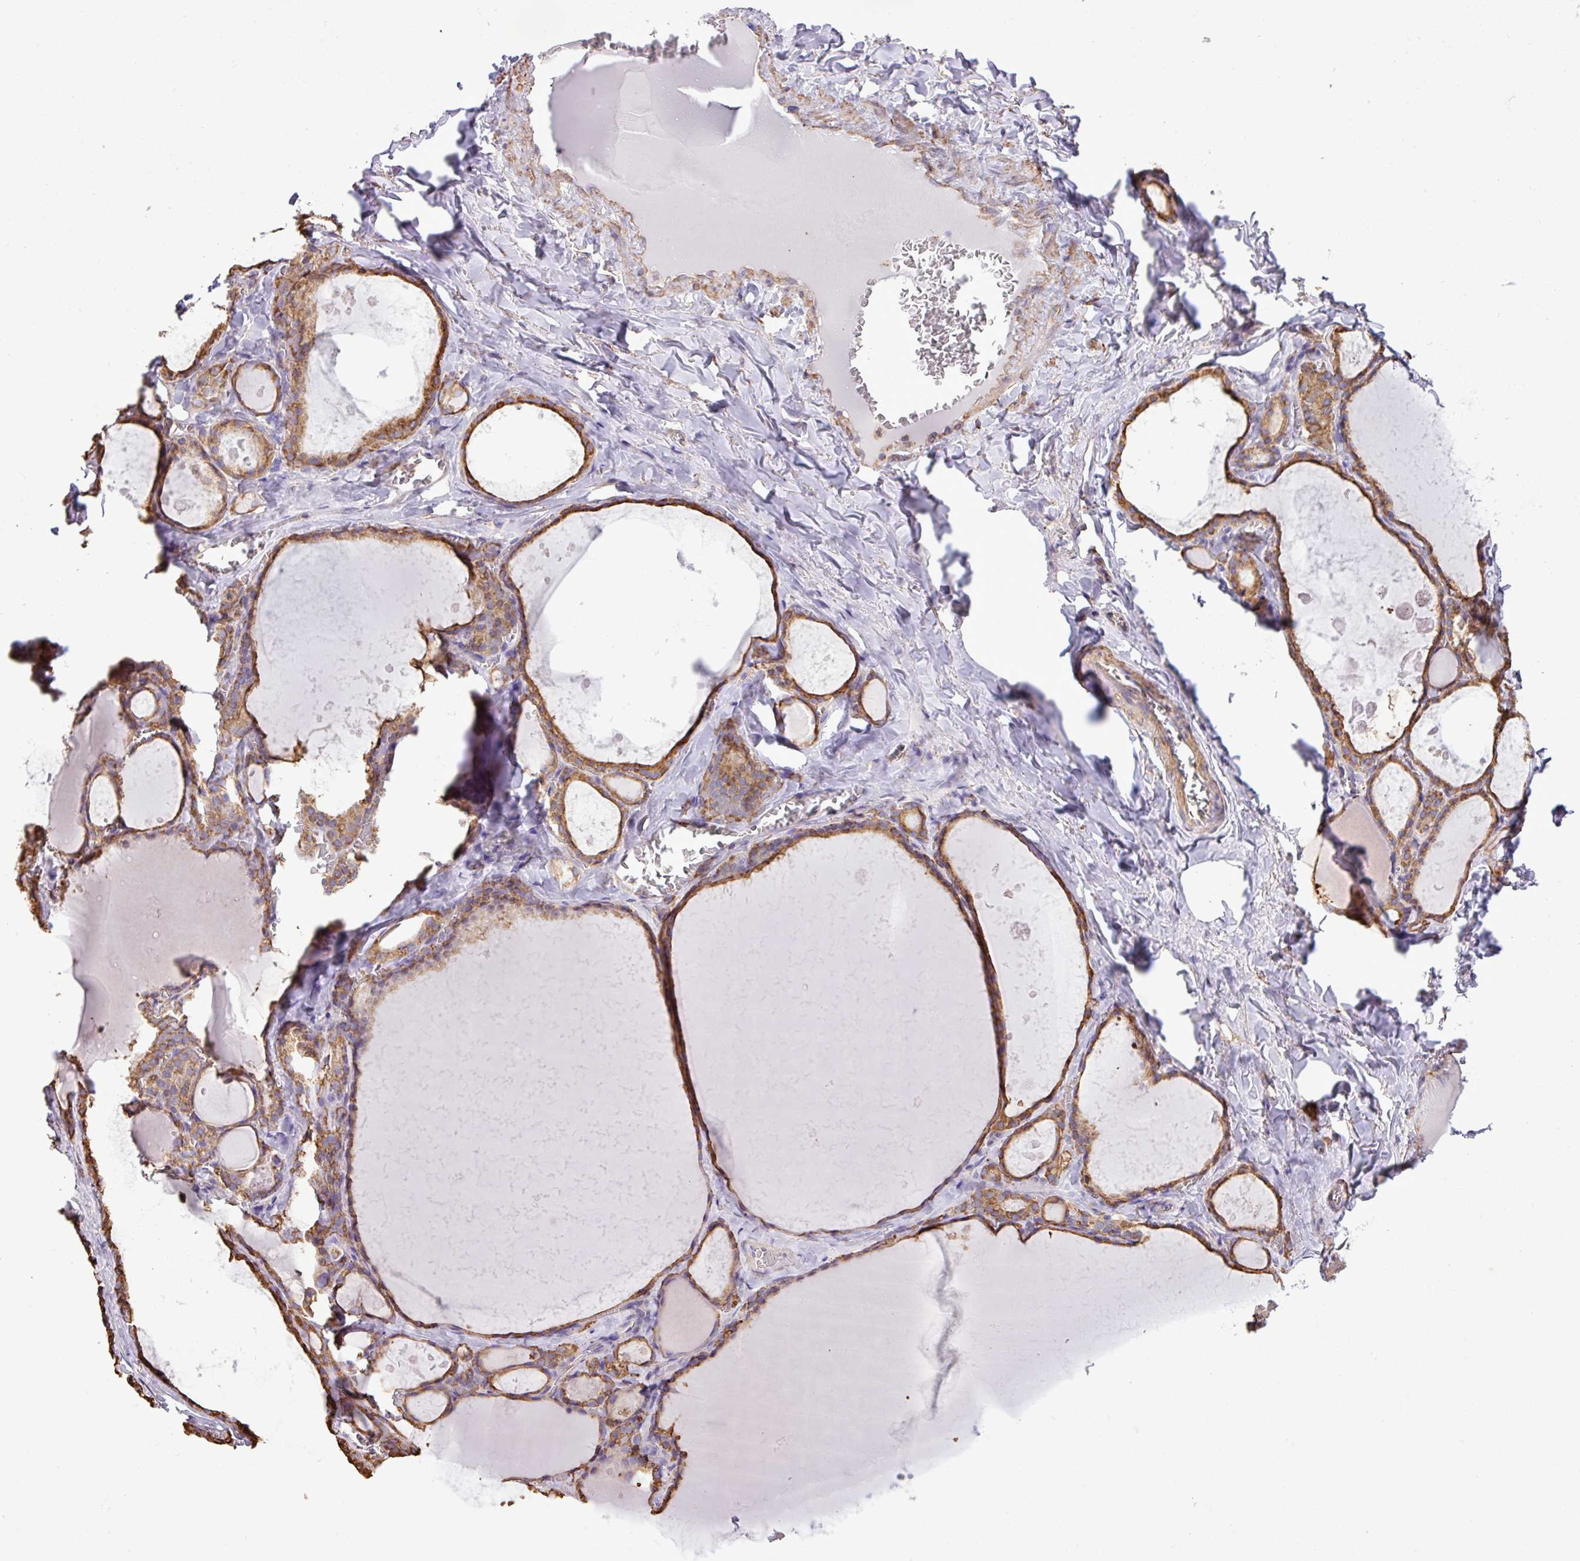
{"staining": {"intensity": "strong", "quantity": ">75%", "location": "cytoplasmic/membranous"}, "tissue": "thyroid gland", "cell_type": "Glandular cells", "image_type": "normal", "snomed": [{"axis": "morphology", "description": "Normal tissue, NOS"}, {"axis": "topography", "description": "Thyroid gland"}], "caption": "Immunohistochemistry histopathology image of normal thyroid gland: thyroid gland stained using IHC displays high levels of strong protein expression localized specifically in the cytoplasmic/membranous of glandular cells, appearing as a cytoplasmic/membranous brown color.", "gene": "ZSCAN5A", "patient": {"sex": "male", "age": 56}}